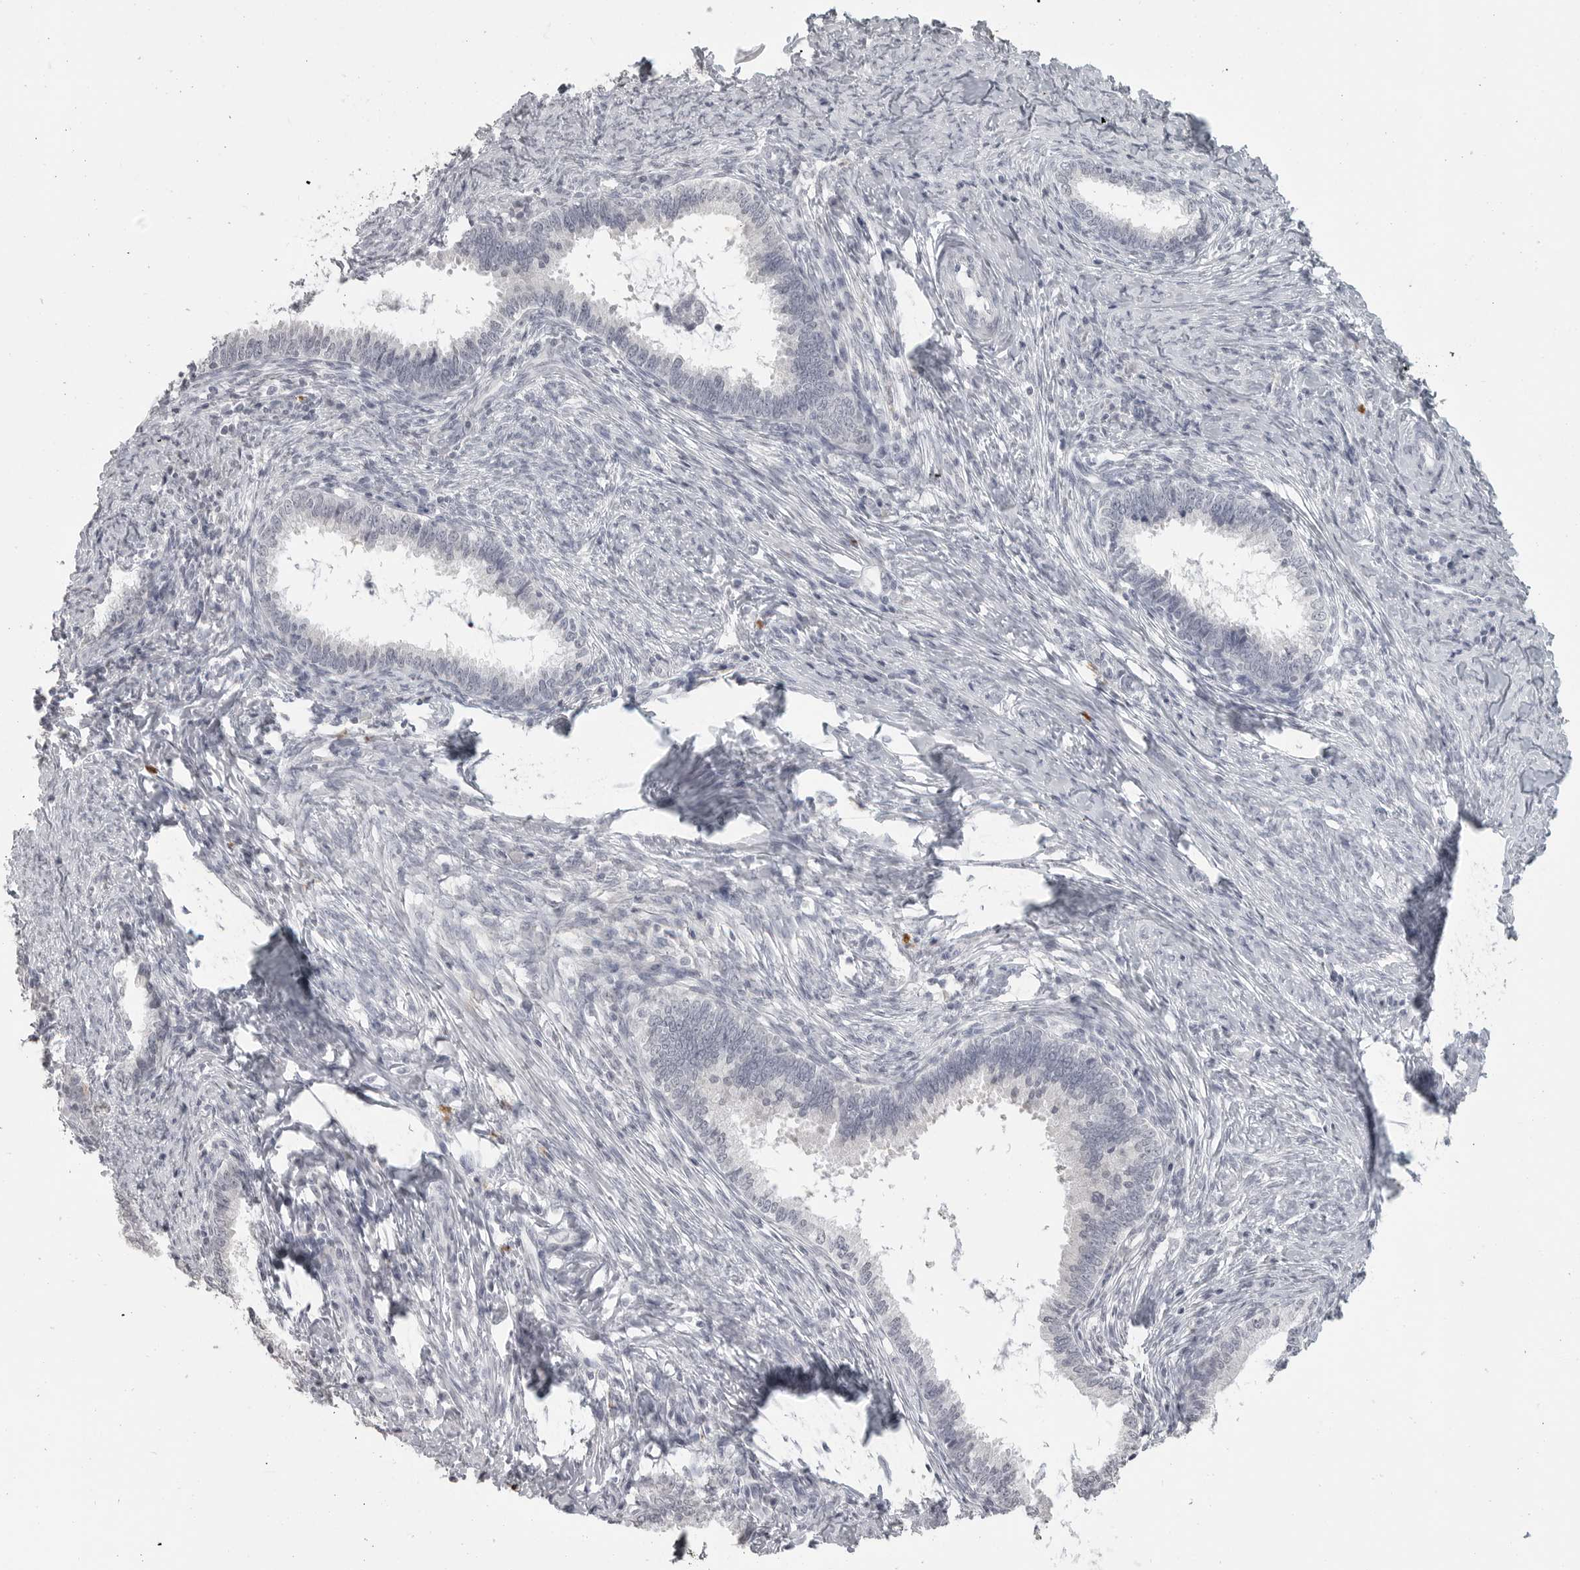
{"staining": {"intensity": "negative", "quantity": "none", "location": "none"}, "tissue": "cervical cancer", "cell_type": "Tumor cells", "image_type": "cancer", "snomed": [{"axis": "morphology", "description": "Adenocarcinoma, NOS"}, {"axis": "topography", "description": "Cervix"}], "caption": "DAB (3,3'-diaminobenzidine) immunohistochemical staining of cervical cancer reveals no significant positivity in tumor cells.", "gene": "PRSS1", "patient": {"sex": "female", "age": 36}}